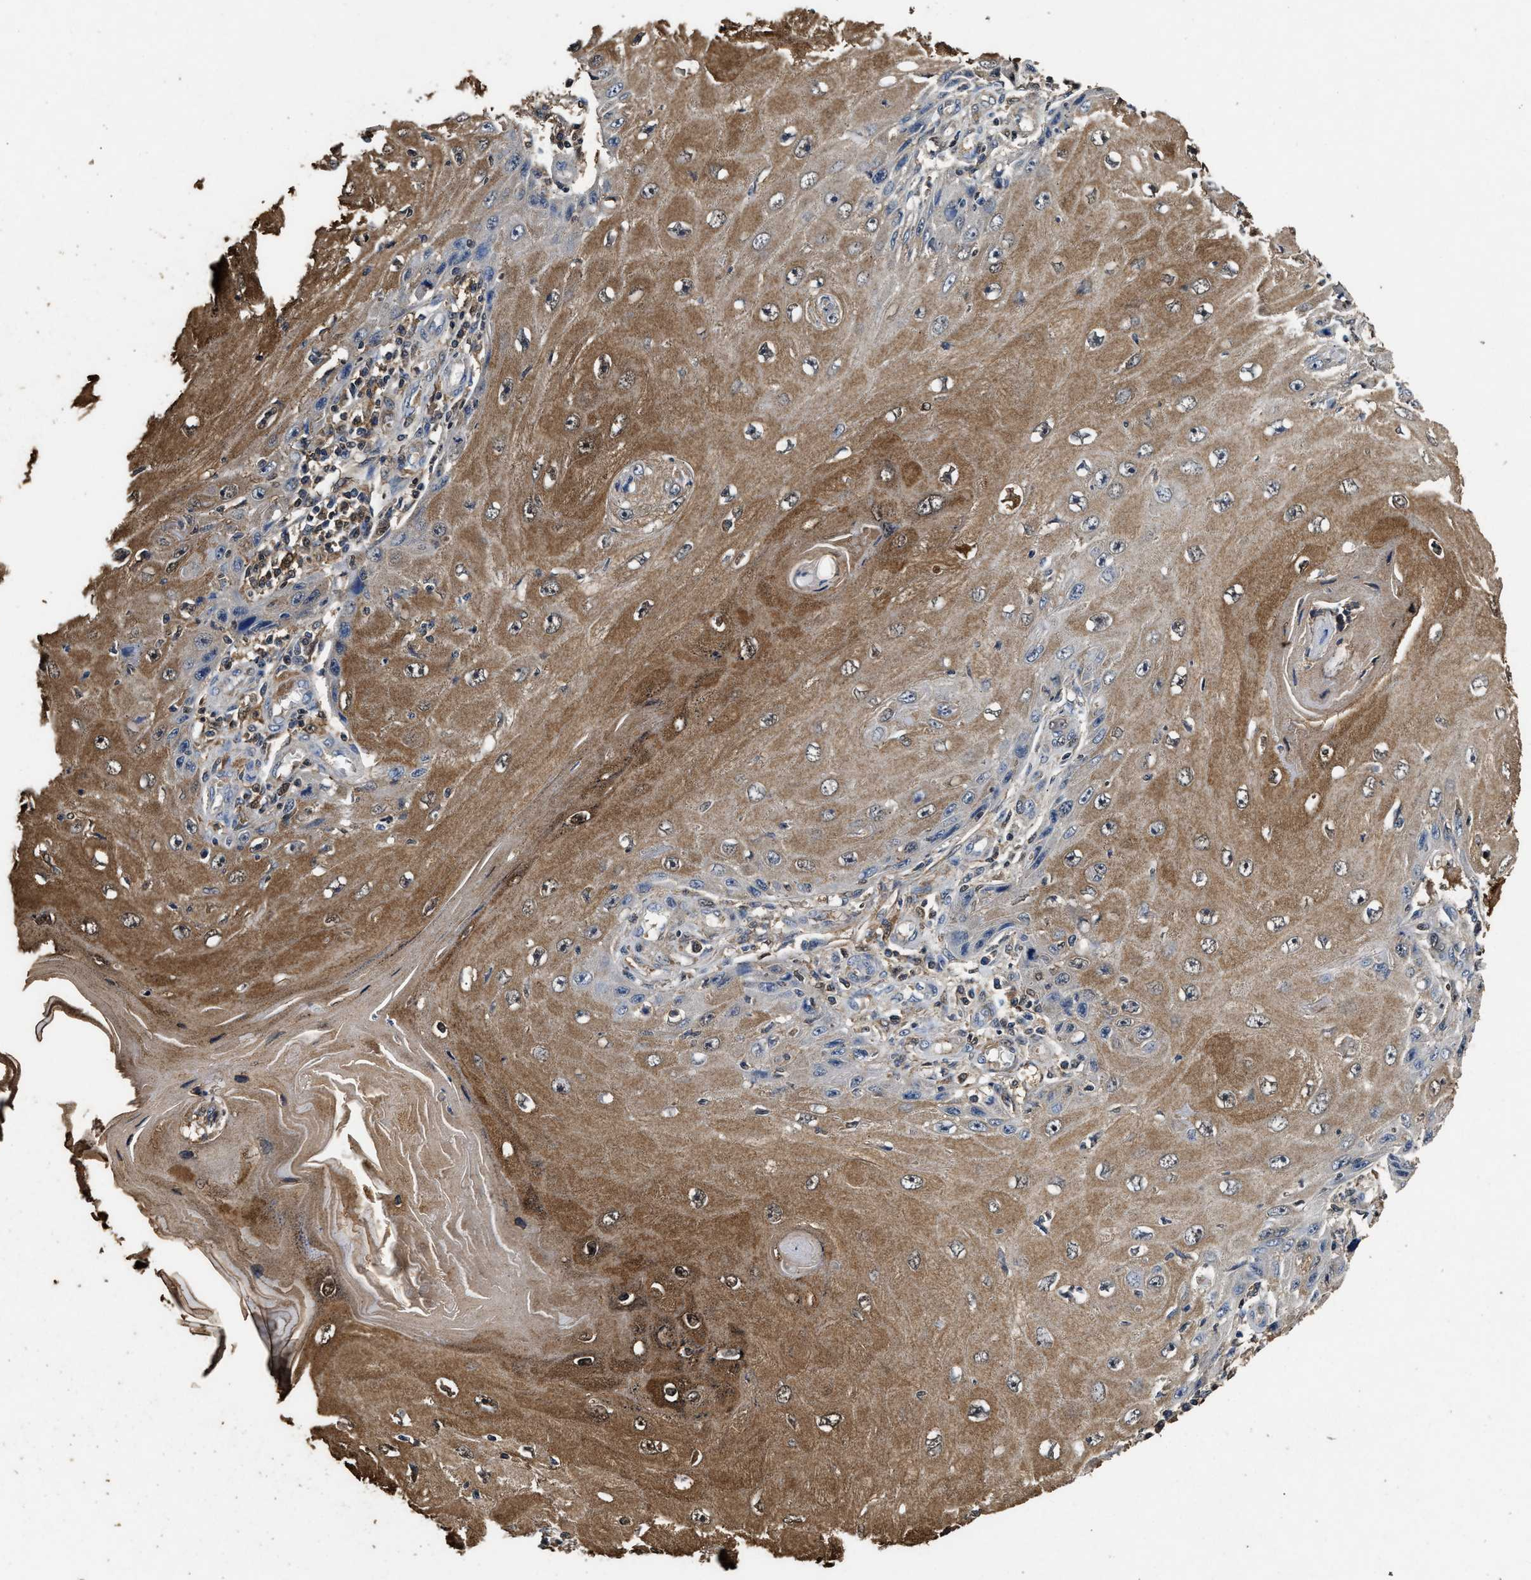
{"staining": {"intensity": "moderate", "quantity": "25%-75%", "location": "cytoplasmic/membranous,nuclear"}, "tissue": "skin cancer", "cell_type": "Tumor cells", "image_type": "cancer", "snomed": [{"axis": "morphology", "description": "Squamous cell carcinoma, NOS"}, {"axis": "topography", "description": "Skin"}], "caption": "IHC of squamous cell carcinoma (skin) demonstrates medium levels of moderate cytoplasmic/membranous and nuclear positivity in about 25%-75% of tumor cells.", "gene": "ACAT2", "patient": {"sex": "female", "age": 73}}